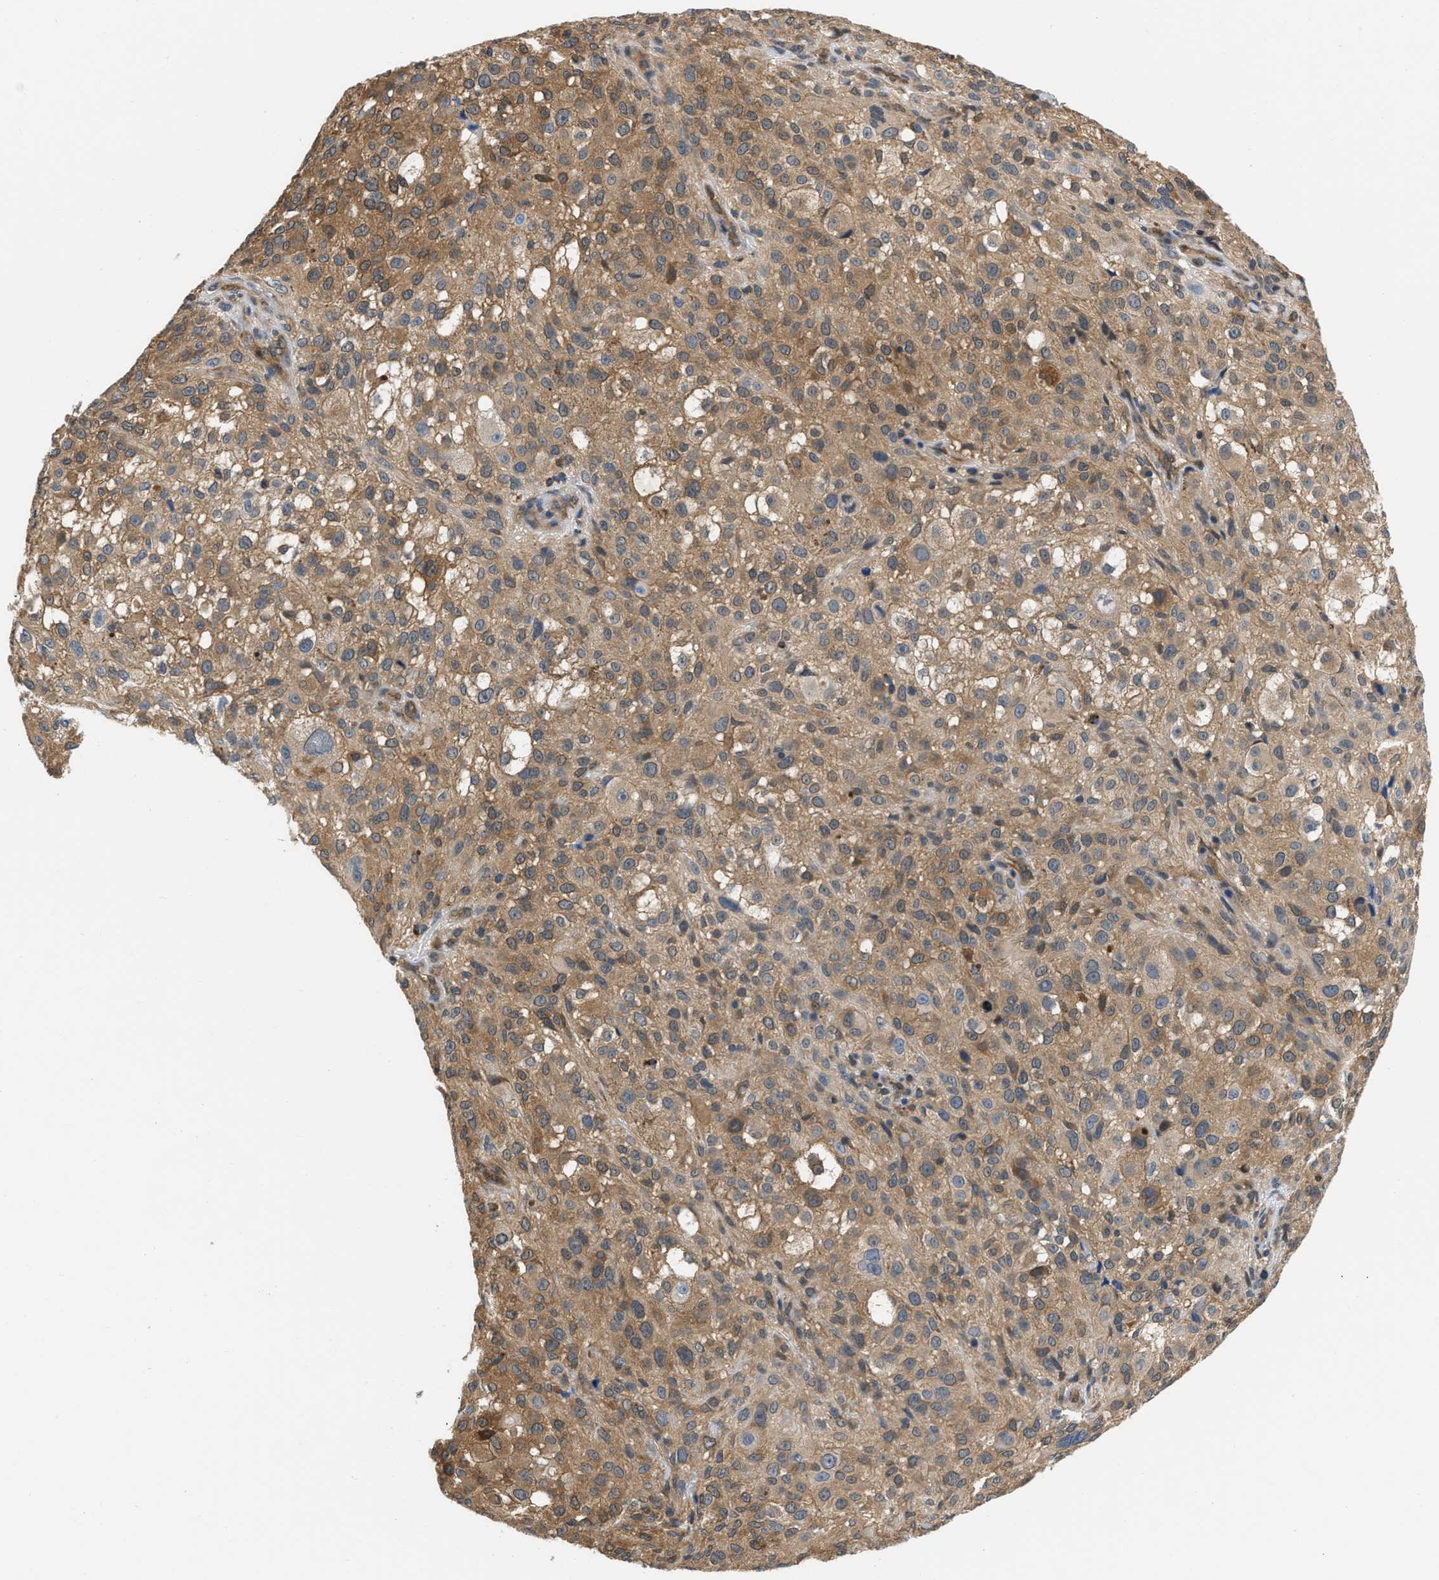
{"staining": {"intensity": "moderate", "quantity": ">75%", "location": "cytoplasmic/membranous"}, "tissue": "melanoma", "cell_type": "Tumor cells", "image_type": "cancer", "snomed": [{"axis": "morphology", "description": "Necrosis, NOS"}, {"axis": "morphology", "description": "Malignant melanoma, NOS"}, {"axis": "topography", "description": "Skin"}], "caption": "The immunohistochemical stain shows moderate cytoplasmic/membranous staining in tumor cells of melanoma tissue. Using DAB (brown) and hematoxylin (blue) stains, captured at high magnification using brightfield microscopy.", "gene": "EIF4EBP2", "patient": {"sex": "female", "age": 87}}